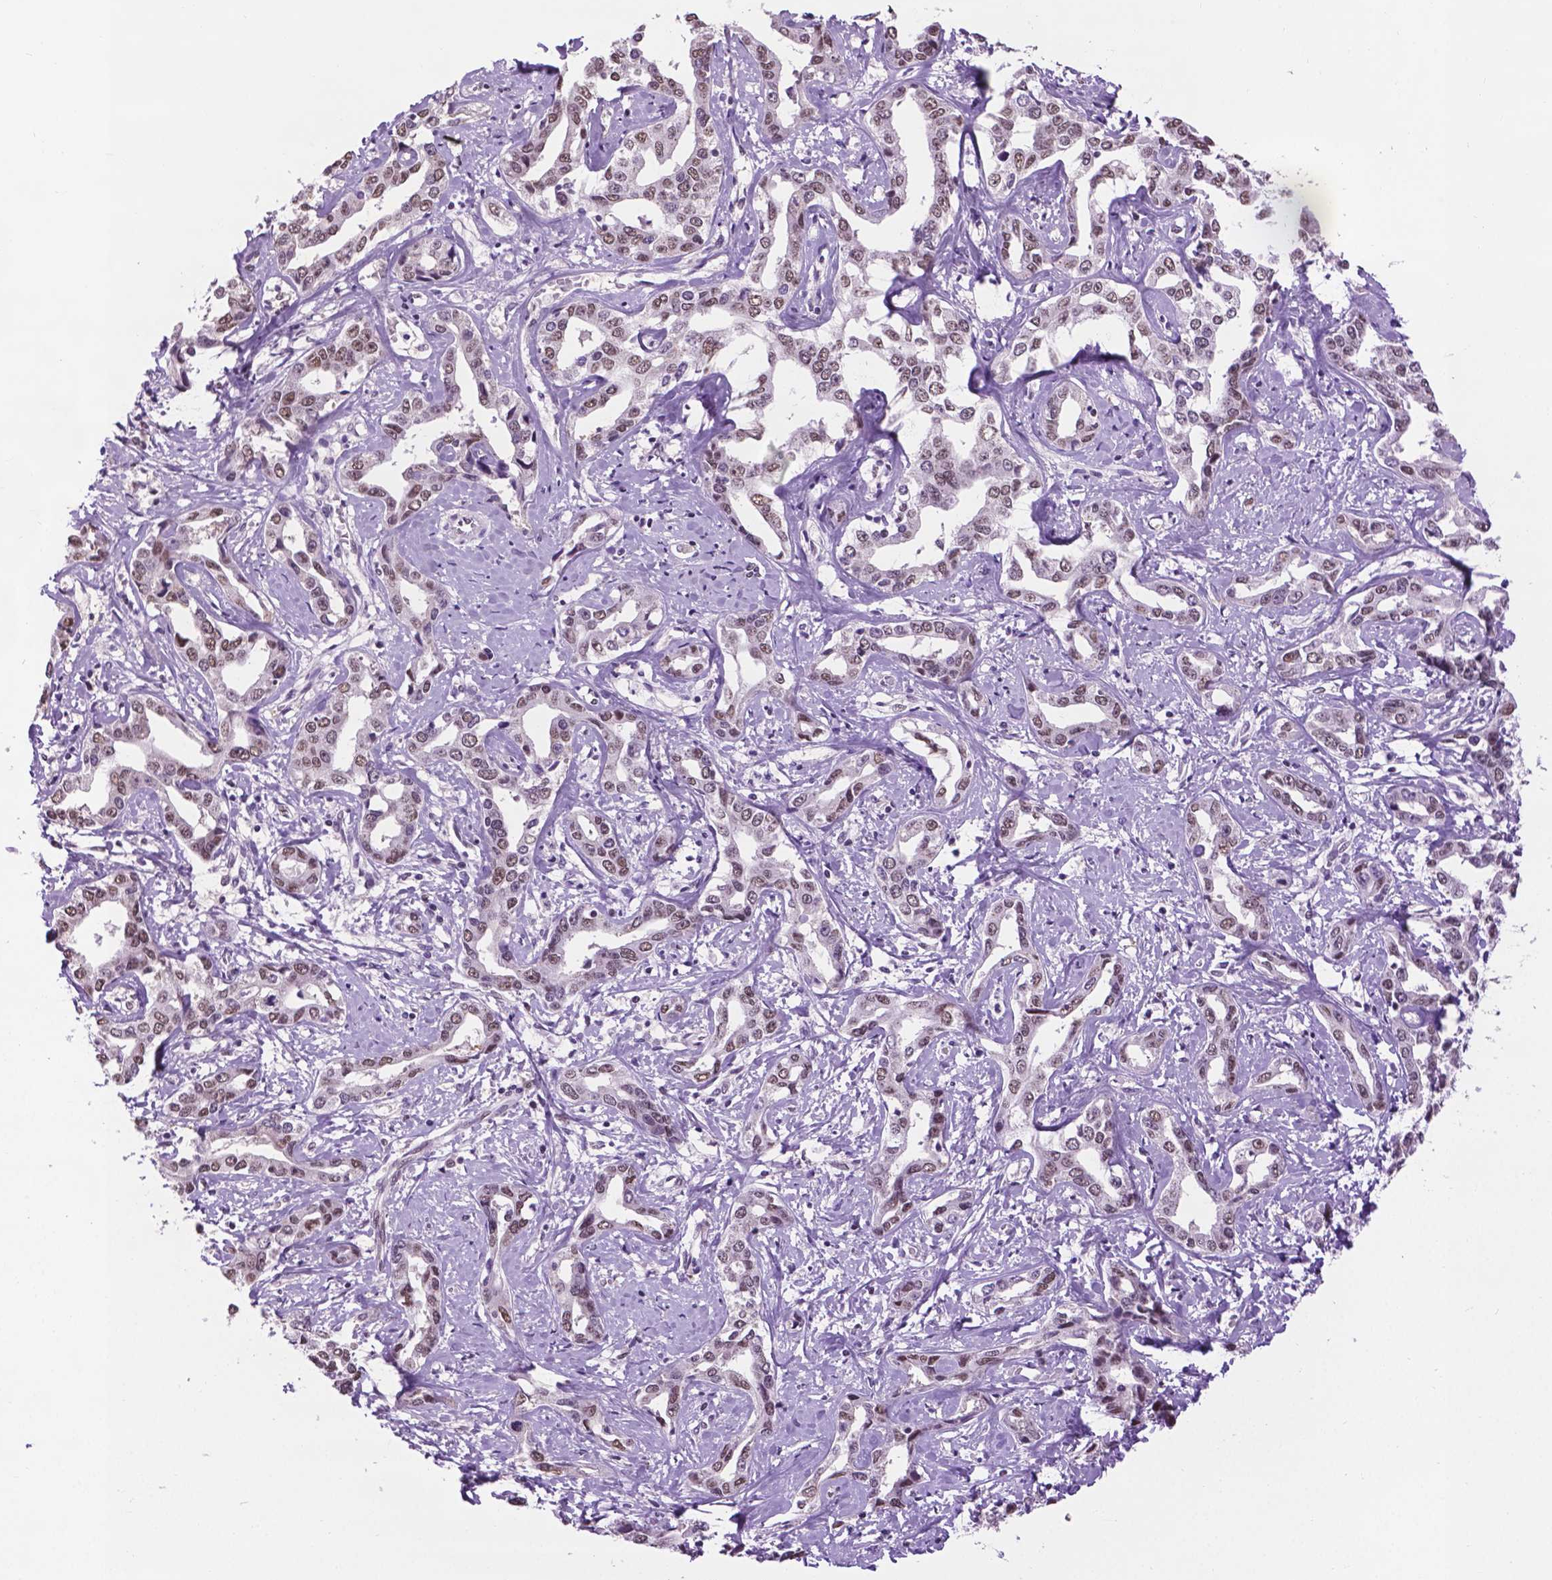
{"staining": {"intensity": "weak", "quantity": ">75%", "location": "nuclear"}, "tissue": "liver cancer", "cell_type": "Tumor cells", "image_type": "cancer", "snomed": [{"axis": "morphology", "description": "Cholangiocarcinoma"}, {"axis": "topography", "description": "Liver"}], "caption": "Immunohistochemistry (DAB (3,3'-diaminobenzidine)) staining of cholangiocarcinoma (liver) displays weak nuclear protein expression in approximately >75% of tumor cells. The protein is shown in brown color, while the nuclei are stained blue.", "gene": "ABI2", "patient": {"sex": "male", "age": 59}}